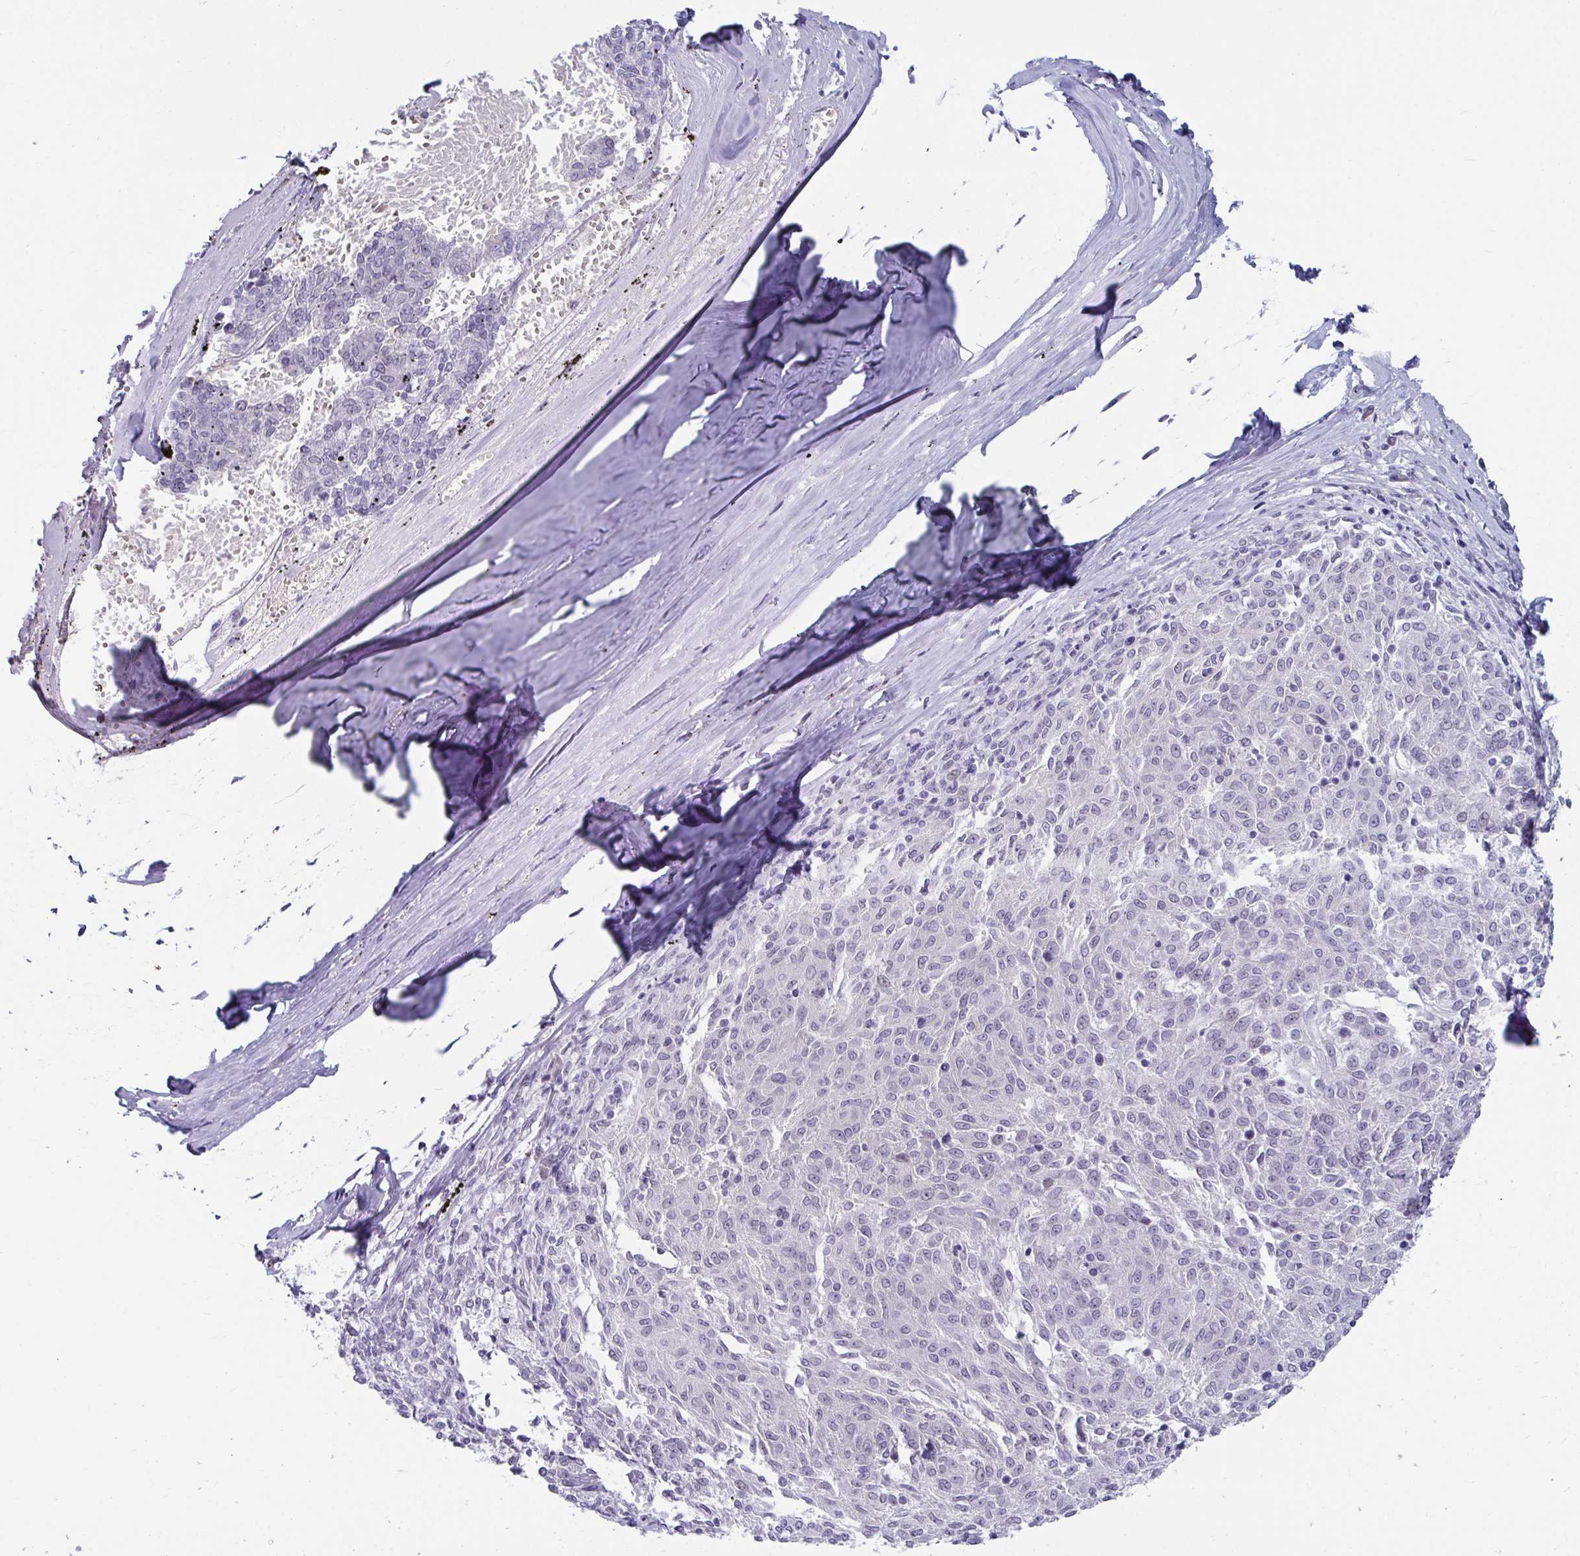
{"staining": {"intensity": "negative", "quantity": "none", "location": "none"}, "tissue": "melanoma", "cell_type": "Tumor cells", "image_type": "cancer", "snomed": [{"axis": "morphology", "description": "Malignant melanoma, NOS"}, {"axis": "topography", "description": "Skin"}], "caption": "Malignant melanoma stained for a protein using immunohistochemistry demonstrates no expression tumor cells.", "gene": "NPY", "patient": {"sex": "female", "age": 72}}